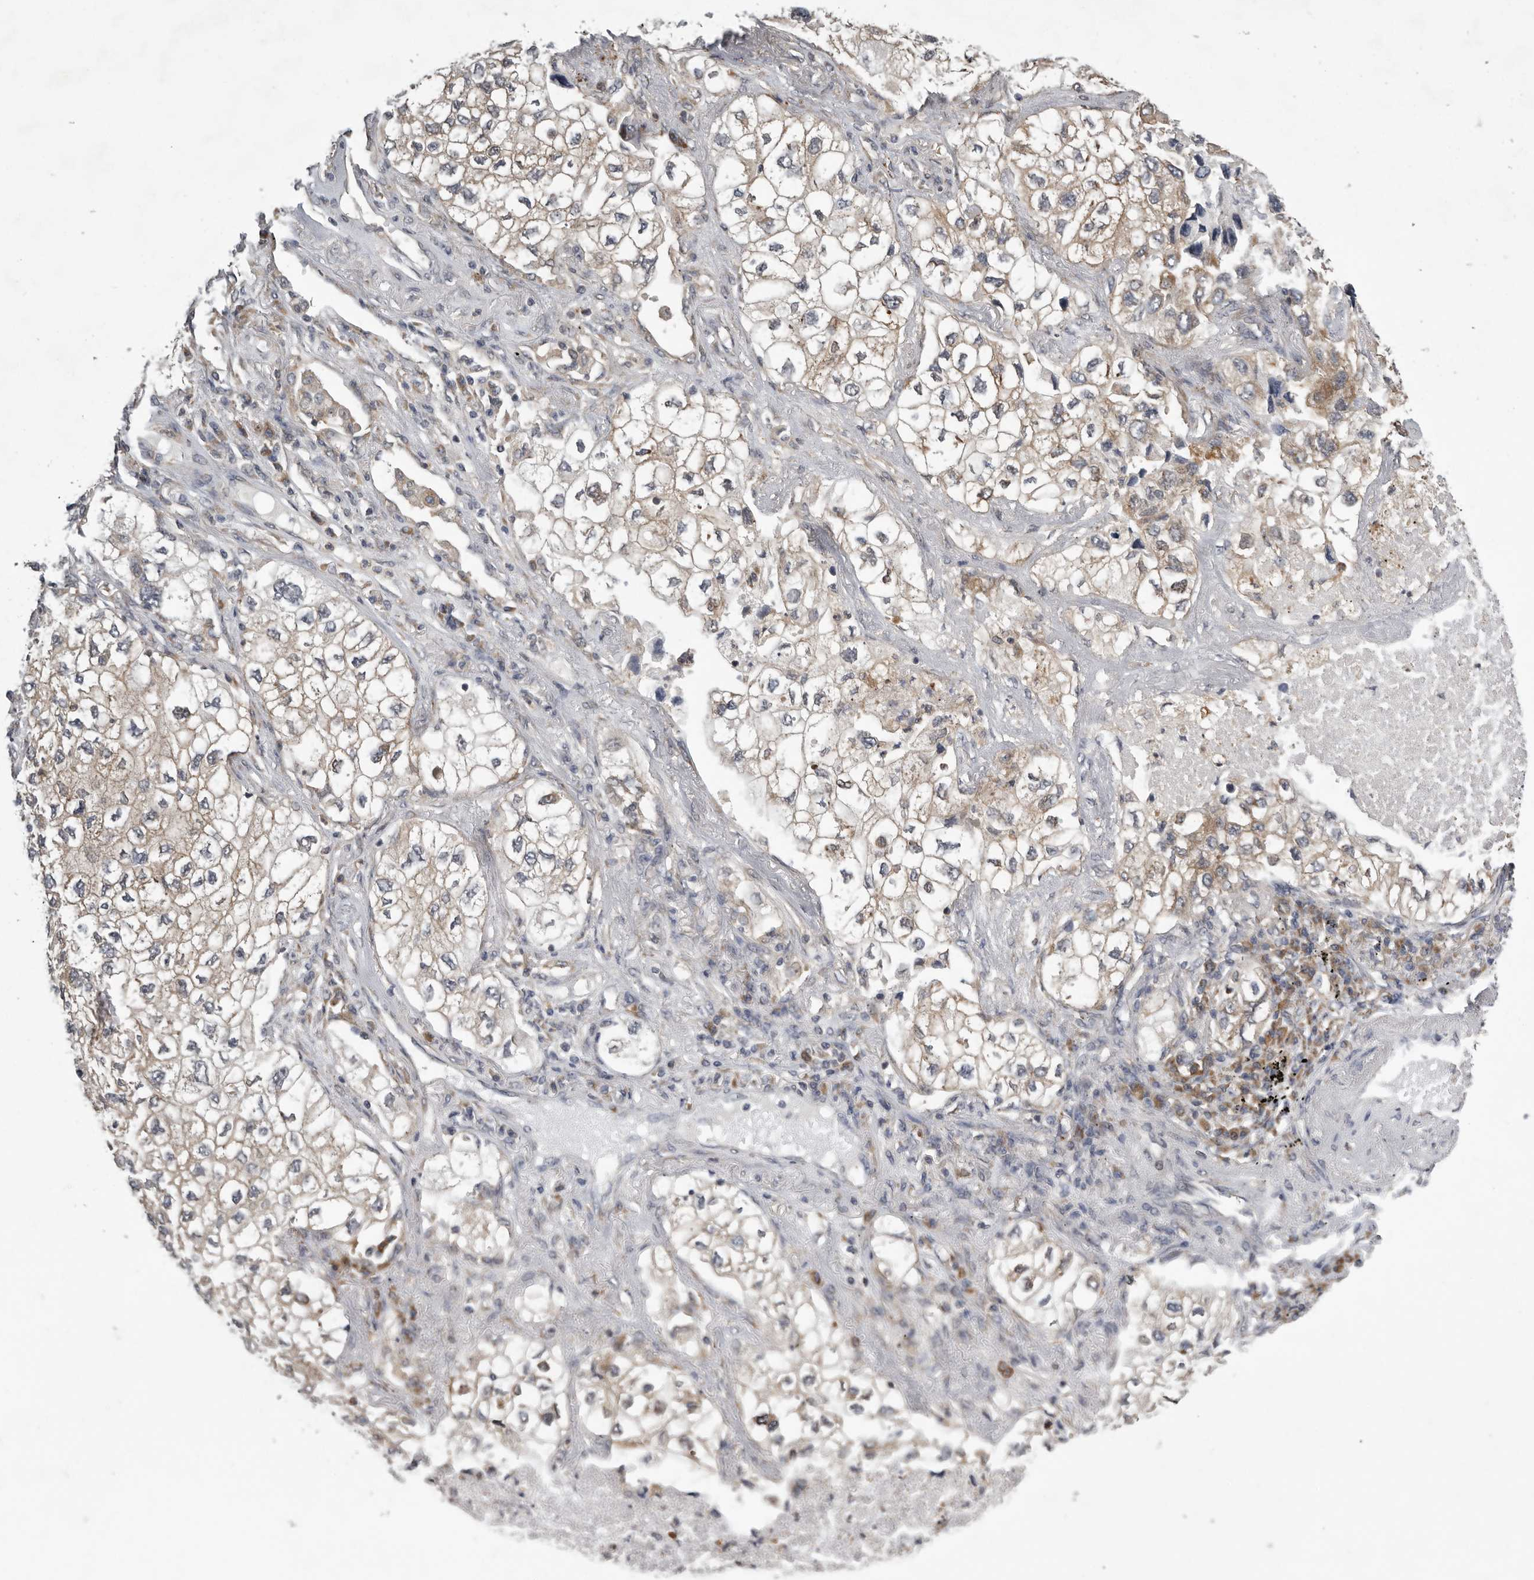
{"staining": {"intensity": "weak", "quantity": ">75%", "location": "cytoplasmic/membranous"}, "tissue": "lung cancer", "cell_type": "Tumor cells", "image_type": "cancer", "snomed": [{"axis": "morphology", "description": "Adenocarcinoma, NOS"}, {"axis": "topography", "description": "Lung"}], "caption": "Lung cancer (adenocarcinoma) stained with a protein marker demonstrates weak staining in tumor cells.", "gene": "RALGPS2", "patient": {"sex": "male", "age": 63}}